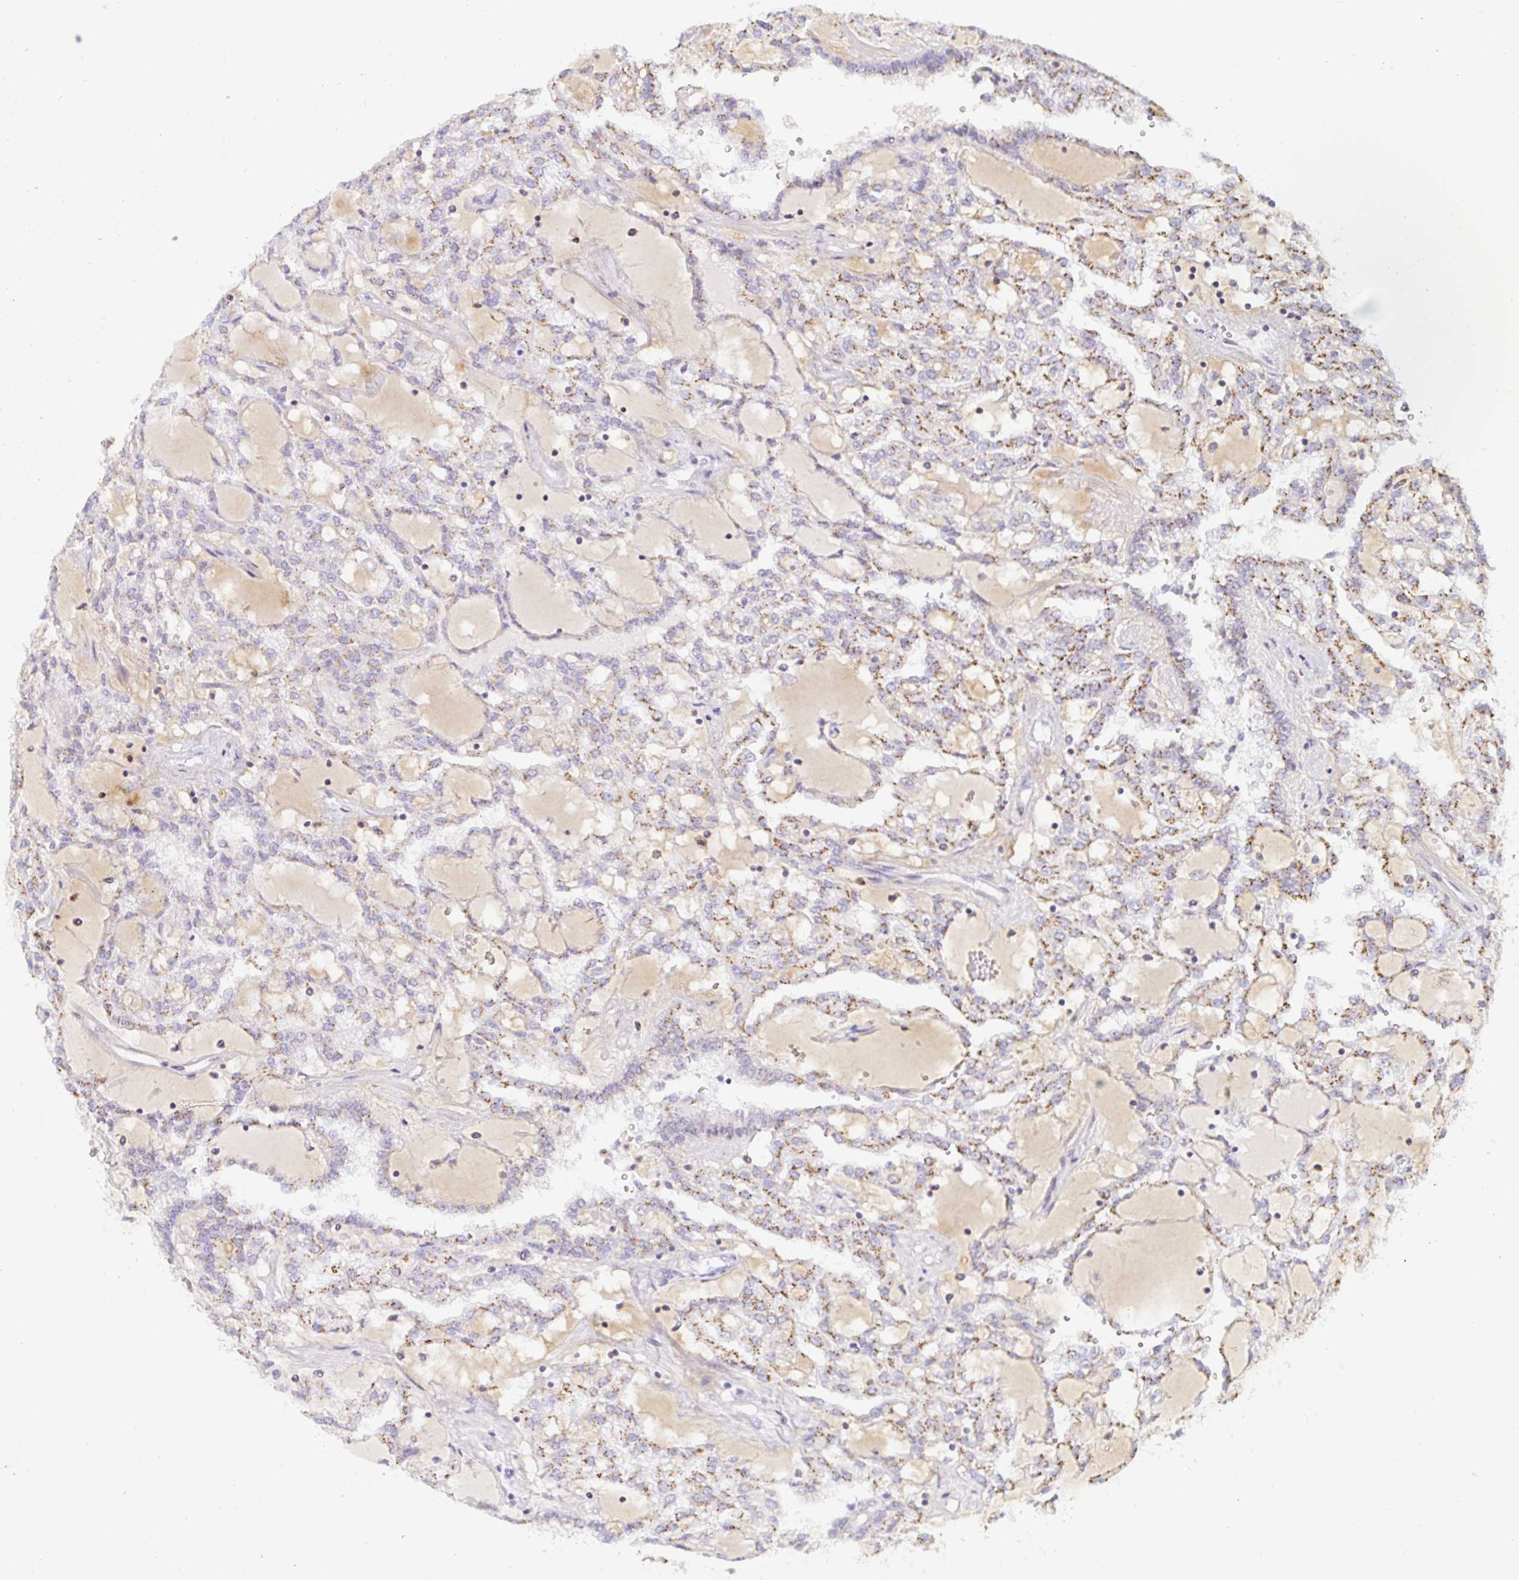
{"staining": {"intensity": "moderate", "quantity": "25%-75%", "location": "cytoplasmic/membranous"}, "tissue": "renal cancer", "cell_type": "Tumor cells", "image_type": "cancer", "snomed": [{"axis": "morphology", "description": "Adenocarcinoma, NOS"}, {"axis": "topography", "description": "Kidney"}], "caption": "Protein expression by immunohistochemistry demonstrates moderate cytoplasmic/membranous positivity in about 25%-75% of tumor cells in renal adenocarcinoma.", "gene": "OR51D1", "patient": {"sex": "male", "age": 63}}